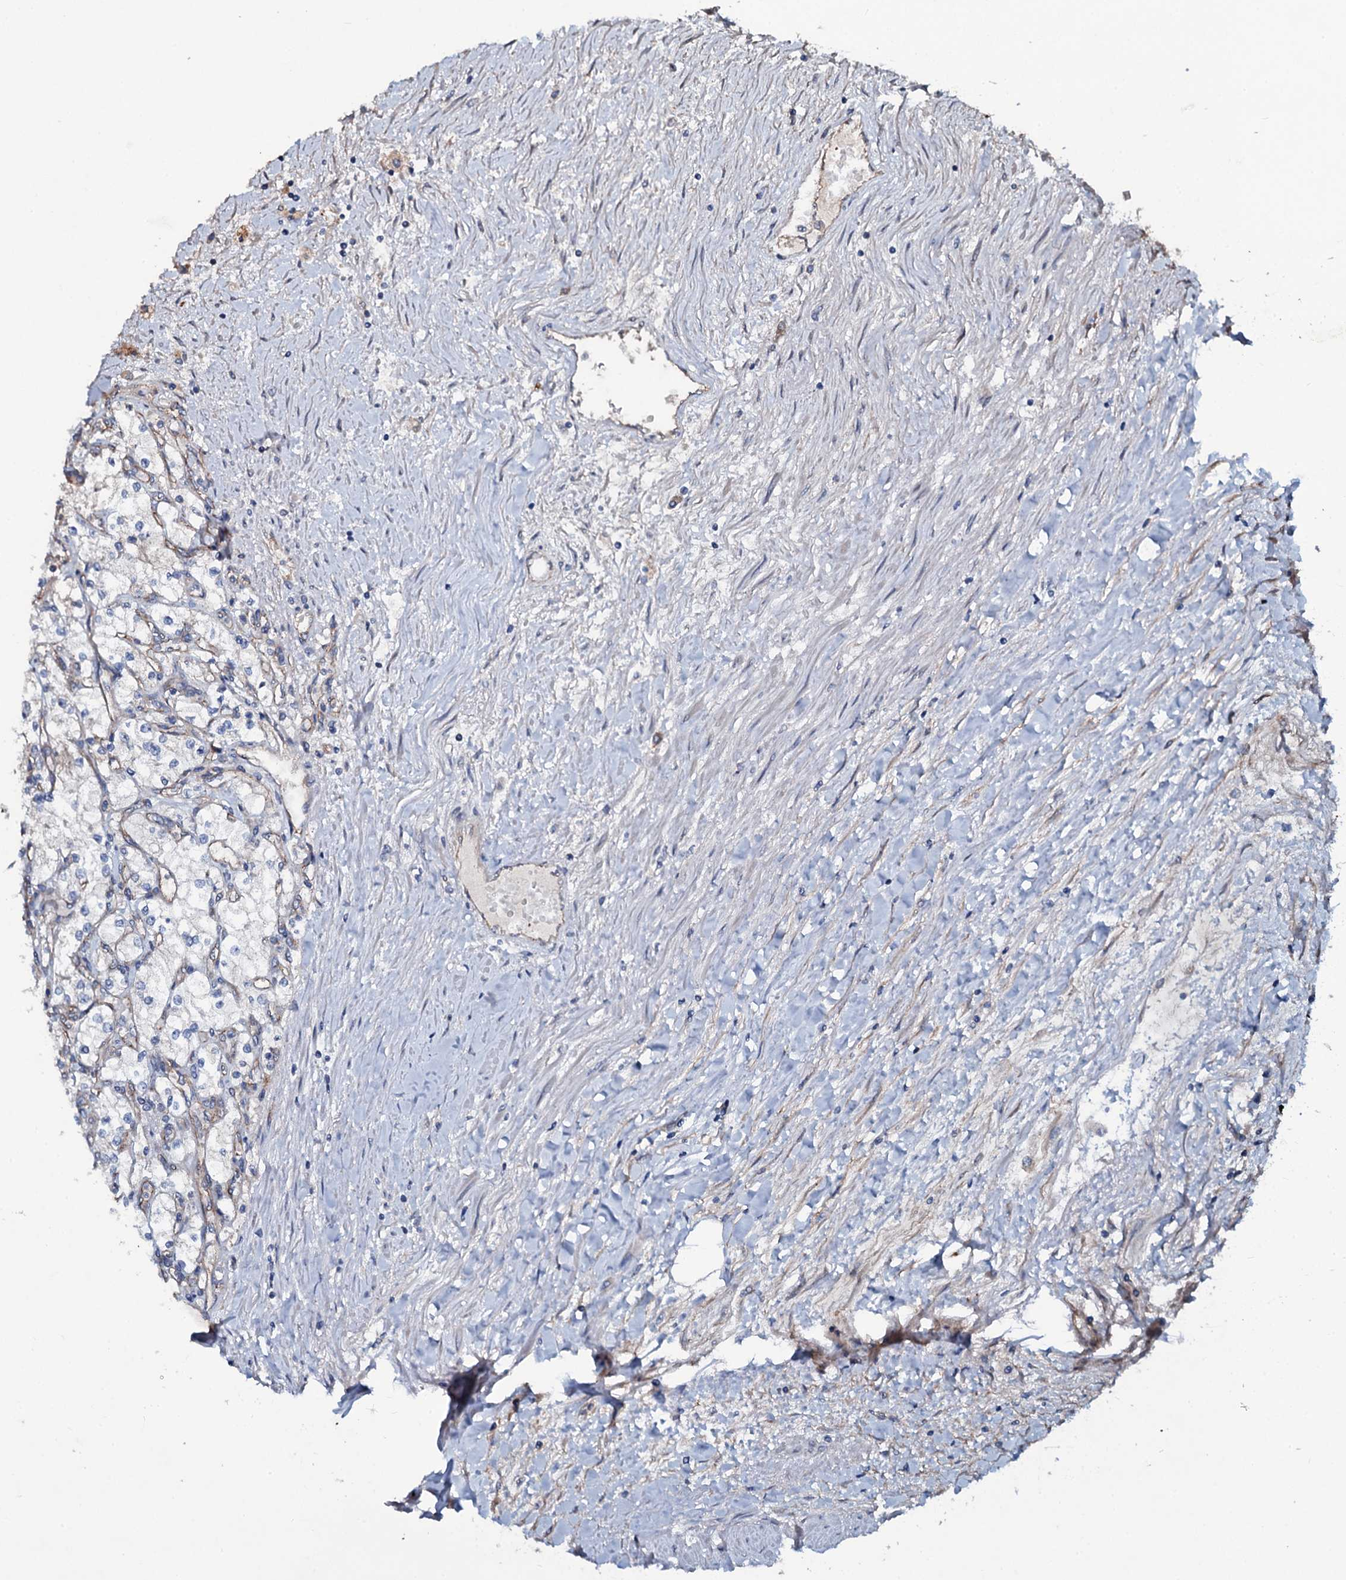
{"staining": {"intensity": "negative", "quantity": "none", "location": "none"}, "tissue": "renal cancer", "cell_type": "Tumor cells", "image_type": "cancer", "snomed": [{"axis": "morphology", "description": "Adenocarcinoma, NOS"}, {"axis": "topography", "description": "Kidney"}], "caption": "Immunohistochemistry (IHC) image of human adenocarcinoma (renal) stained for a protein (brown), which demonstrates no positivity in tumor cells.", "gene": "DMAC2", "patient": {"sex": "male", "age": 80}}